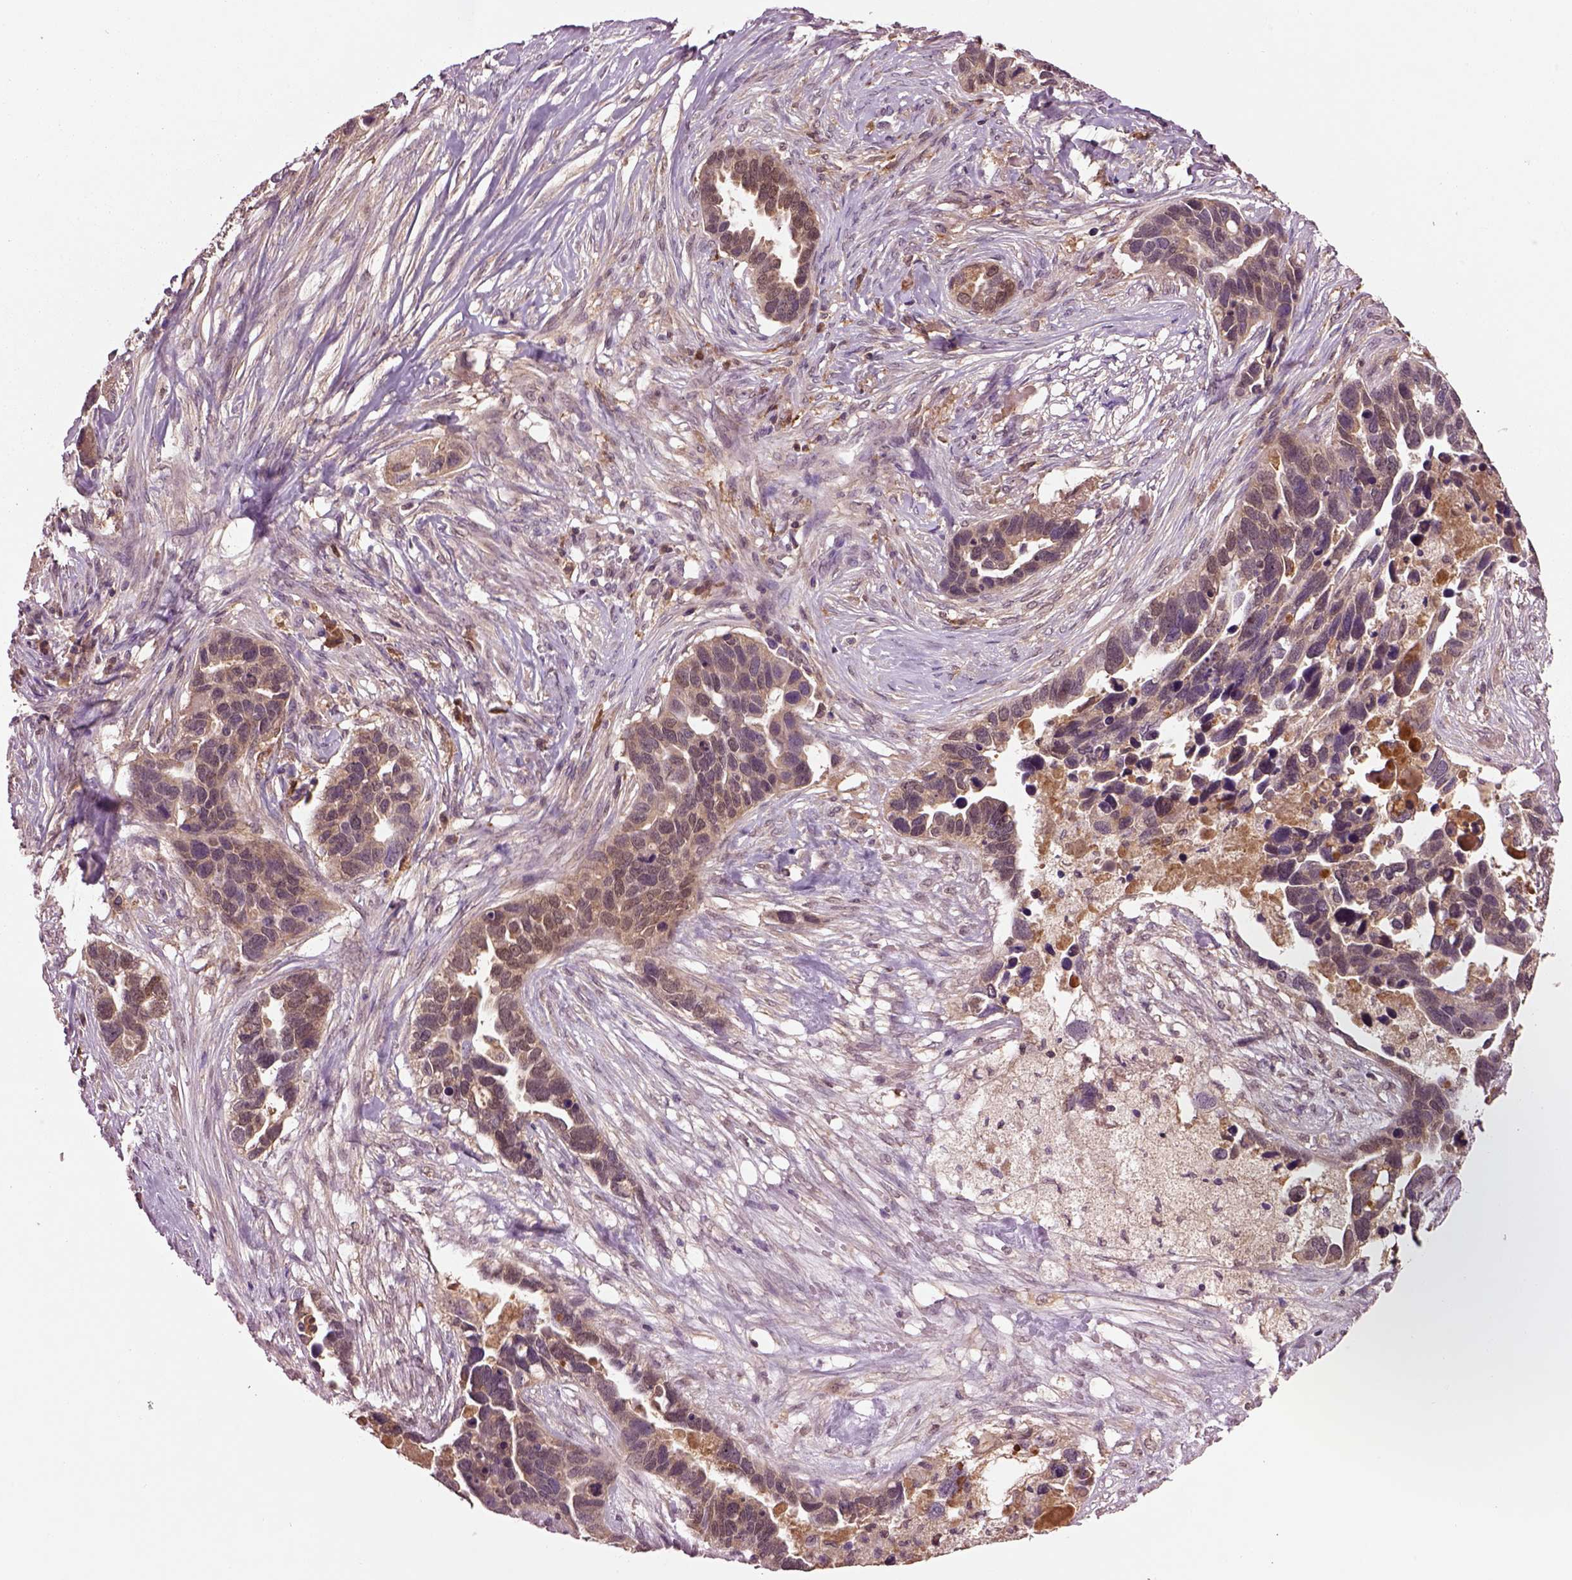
{"staining": {"intensity": "moderate", "quantity": "<25%", "location": "cytoplasmic/membranous"}, "tissue": "ovarian cancer", "cell_type": "Tumor cells", "image_type": "cancer", "snomed": [{"axis": "morphology", "description": "Cystadenocarcinoma, serous, NOS"}, {"axis": "topography", "description": "Ovary"}], "caption": "A micrograph of ovarian cancer (serous cystadenocarcinoma) stained for a protein demonstrates moderate cytoplasmic/membranous brown staining in tumor cells.", "gene": "MDP1", "patient": {"sex": "female", "age": 54}}